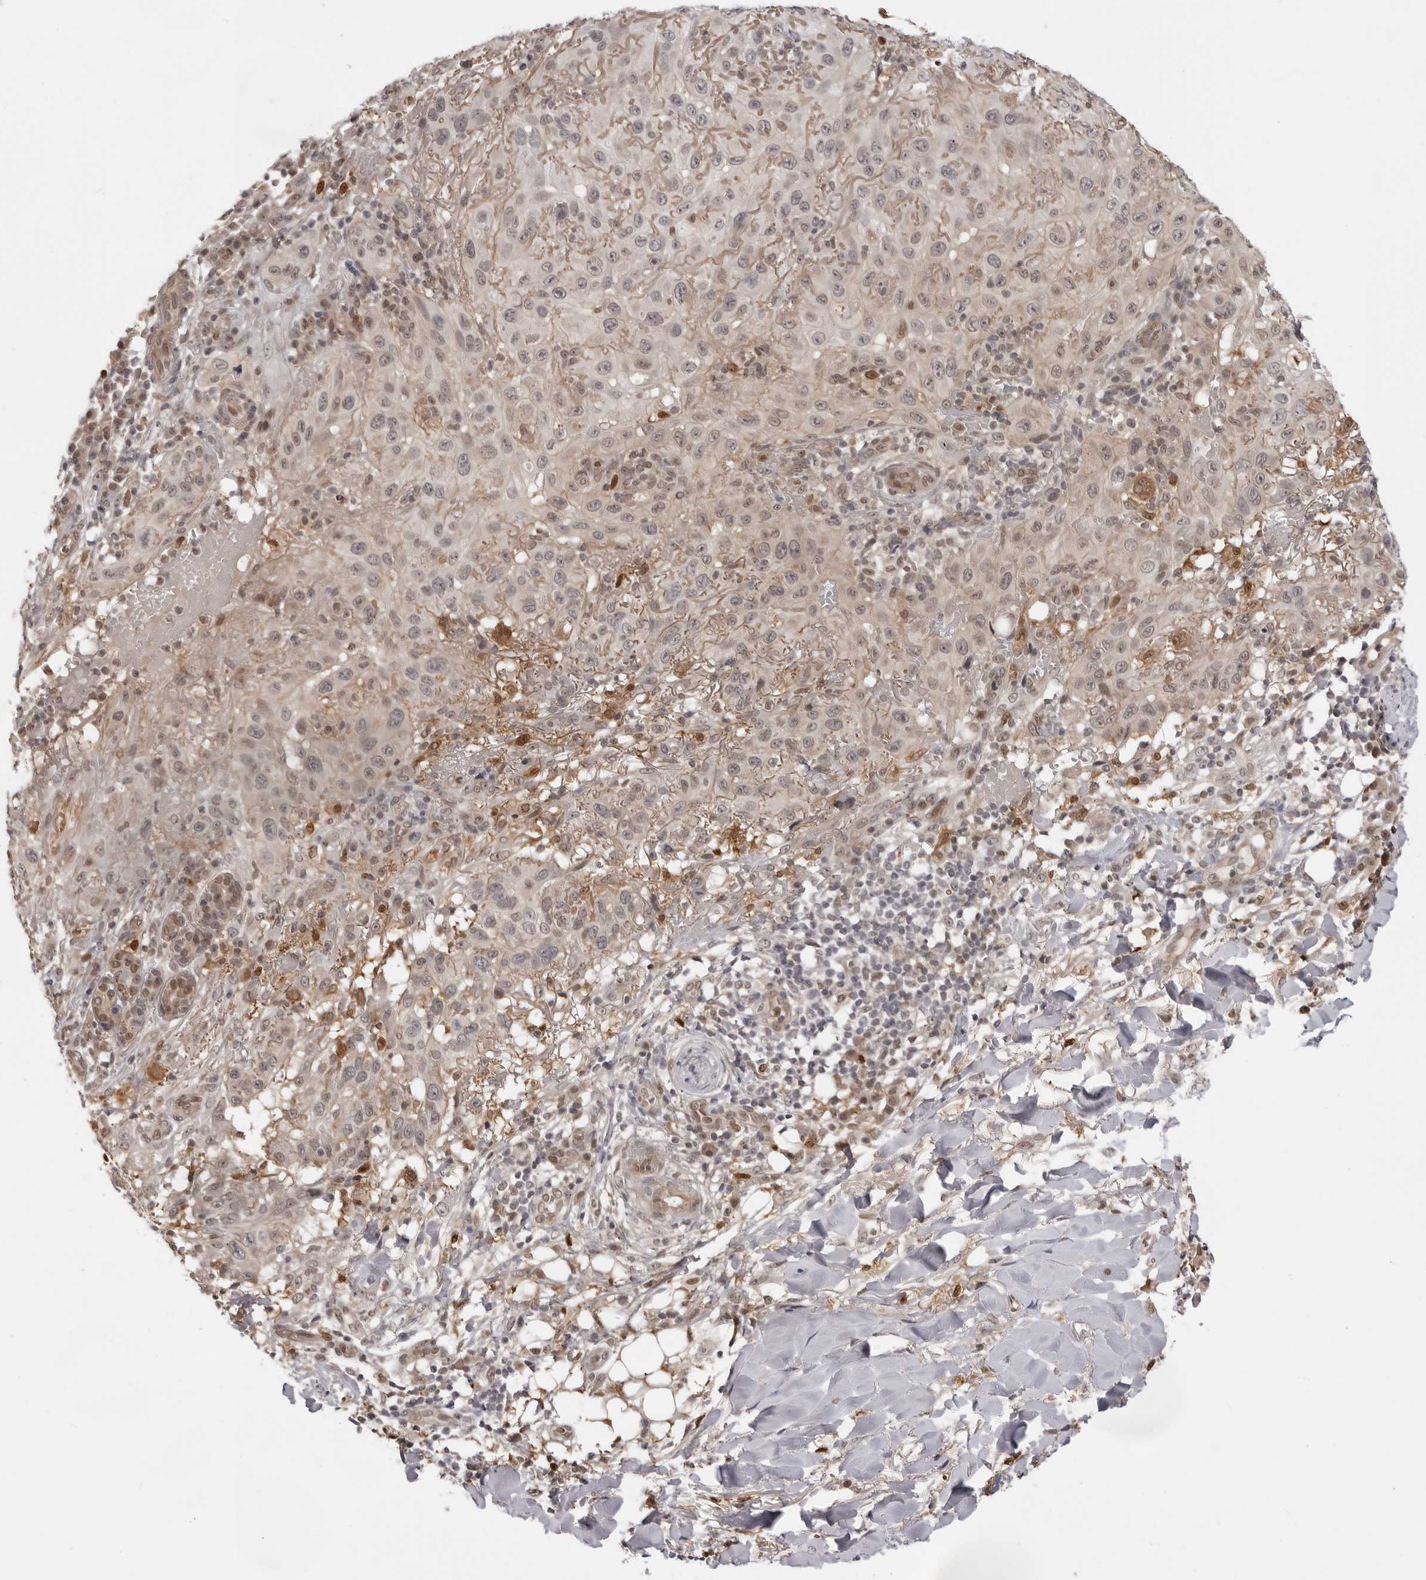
{"staining": {"intensity": "weak", "quantity": "<25%", "location": "nuclear"}, "tissue": "skin cancer", "cell_type": "Tumor cells", "image_type": "cancer", "snomed": [{"axis": "morphology", "description": "Normal tissue, NOS"}, {"axis": "morphology", "description": "Squamous cell carcinoma, NOS"}, {"axis": "topography", "description": "Skin"}], "caption": "Immunohistochemistry (IHC) micrograph of human skin cancer (squamous cell carcinoma) stained for a protein (brown), which shows no staining in tumor cells. (IHC, brightfield microscopy, high magnification).", "gene": "SRGAP2", "patient": {"sex": "female", "age": 96}}